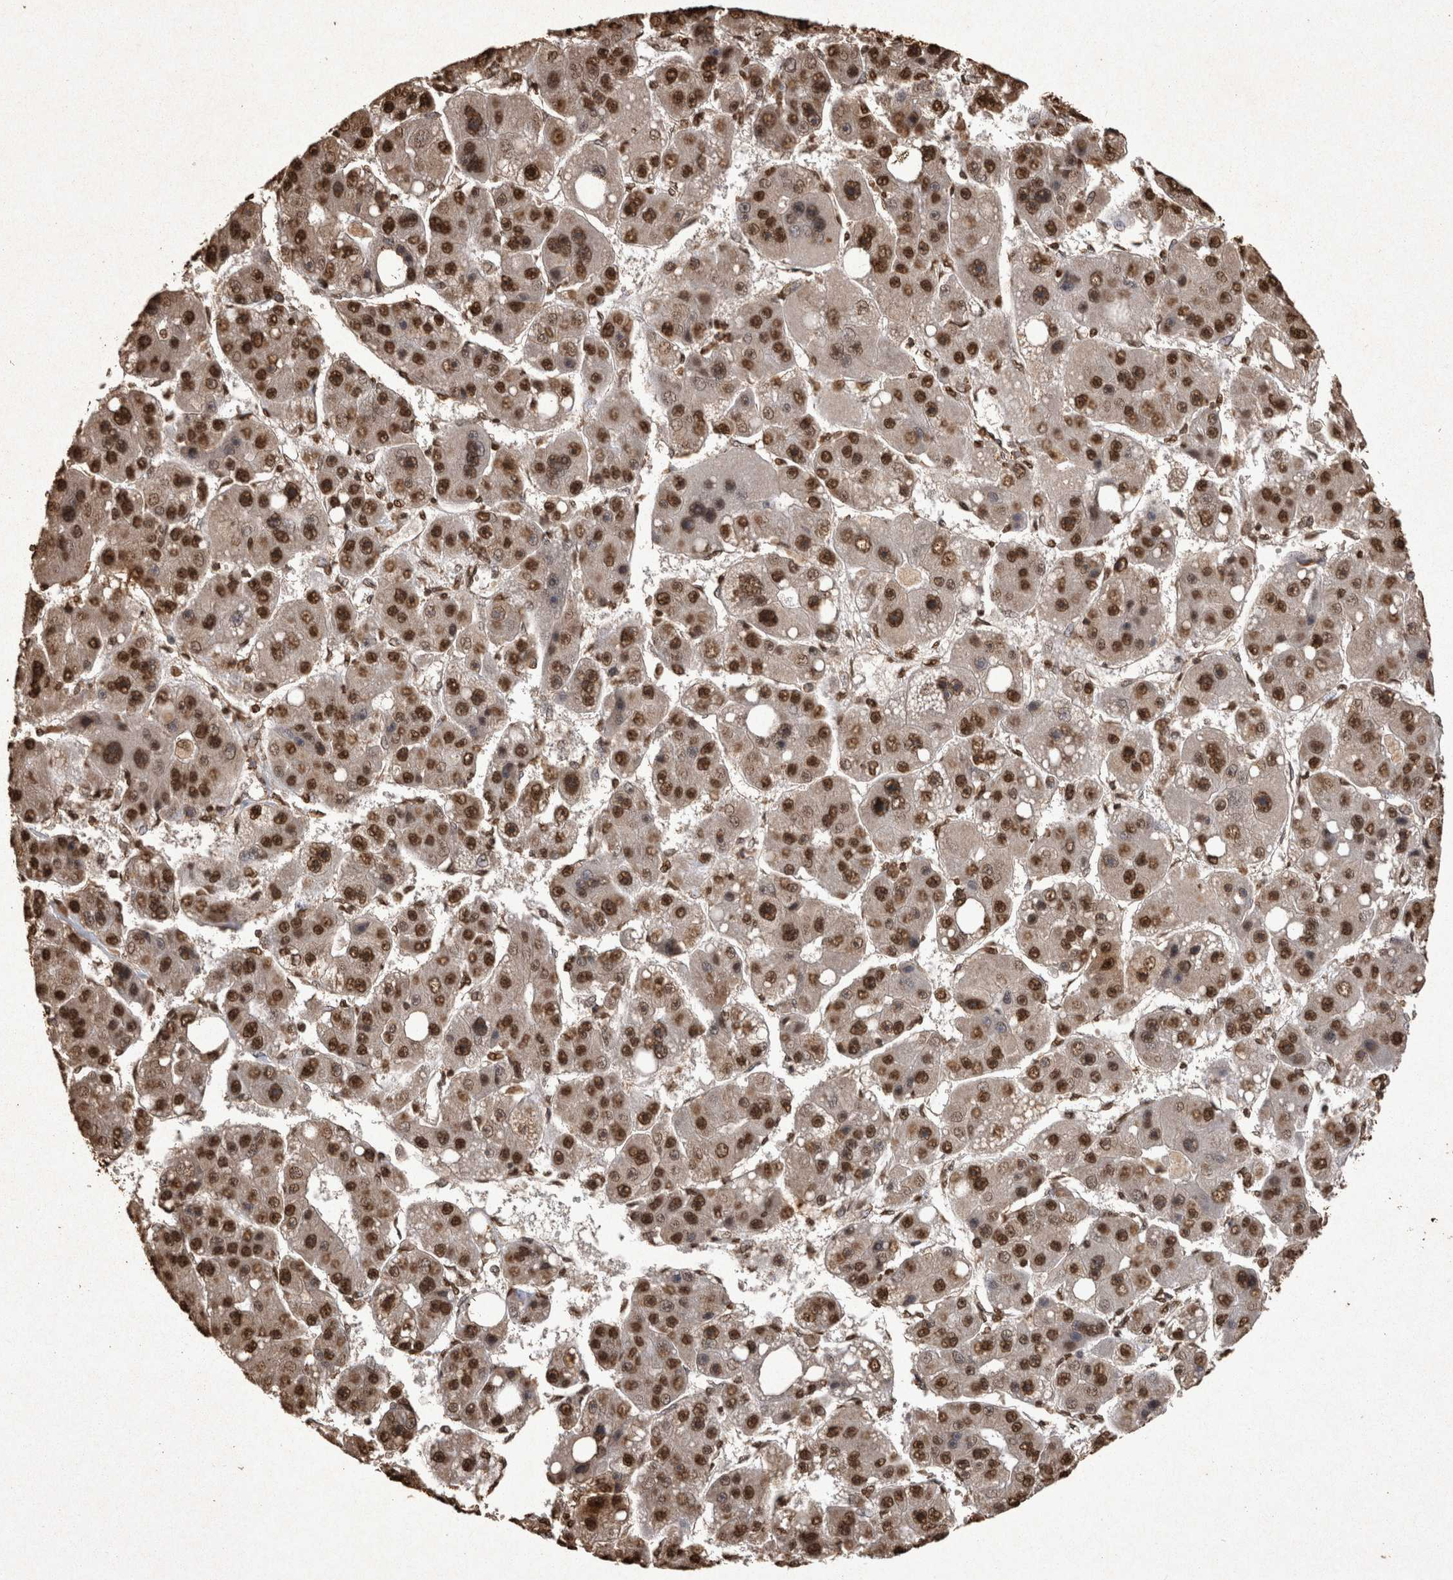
{"staining": {"intensity": "strong", "quantity": ">75%", "location": "nuclear"}, "tissue": "liver cancer", "cell_type": "Tumor cells", "image_type": "cancer", "snomed": [{"axis": "morphology", "description": "Carcinoma, Hepatocellular, NOS"}, {"axis": "topography", "description": "Liver"}], "caption": "A brown stain highlights strong nuclear expression of a protein in human liver hepatocellular carcinoma tumor cells.", "gene": "OAS2", "patient": {"sex": "female", "age": 61}}